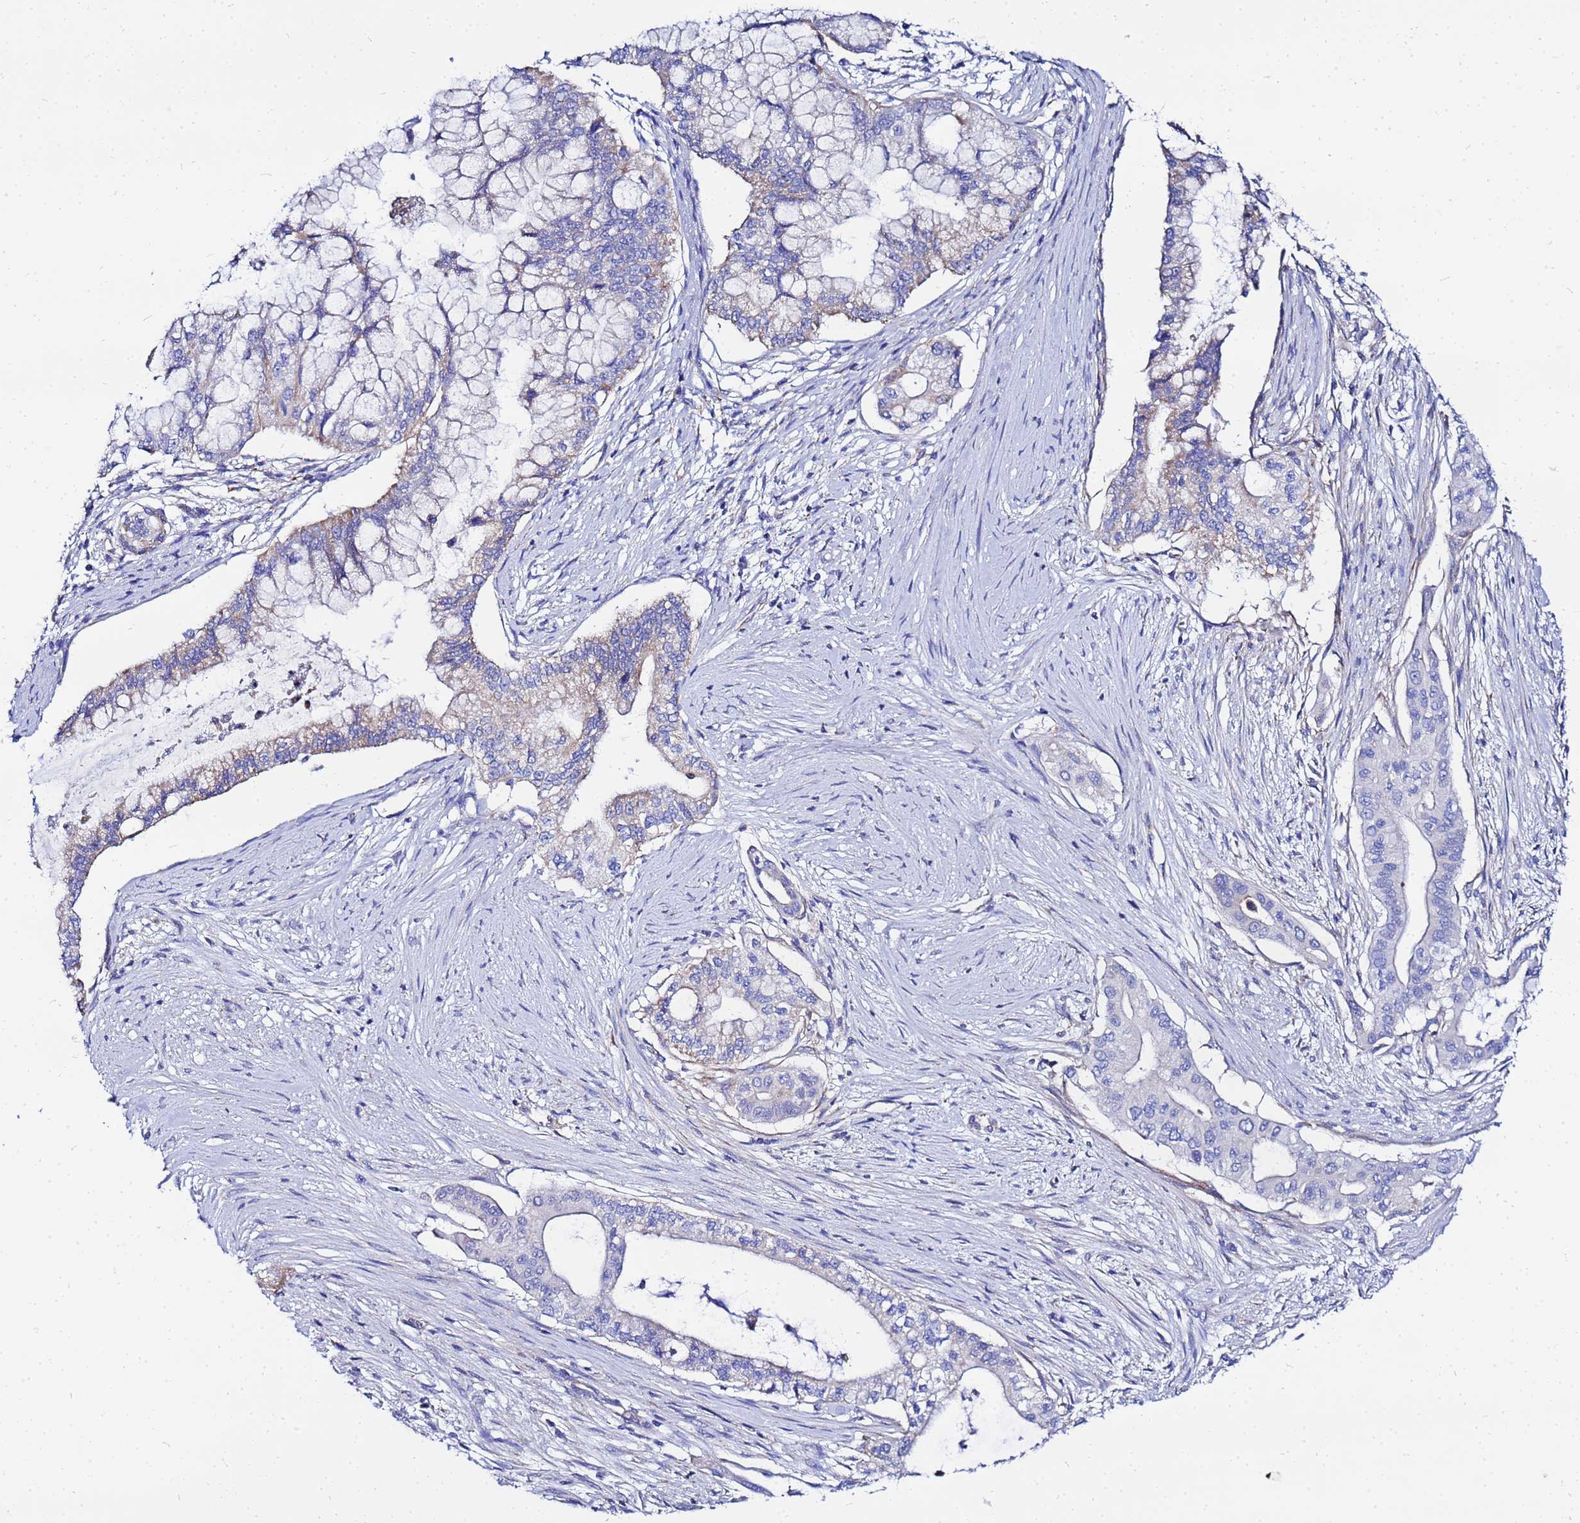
{"staining": {"intensity": "moderate", "quantity": "<25%", "location": "cytoplasmic/membranous"}, "tissue": "pancreatic cancer", "cell_type": "Tumor cells", "image_type": "cancer", "snomed": [{"axis": "morphology", "description": "Adenocarcinoma, NOS"}, {"axis": "topography", "description": "Pancreas"}], "caption": "This is an image of IHC staining of pancreatic adenocarcinoma, which shows moderate positivity in the cytoplasmic/membranous of tumor cells.", "gene": "FAHD2A", "patient": {"sex": "male", "age": 46}}